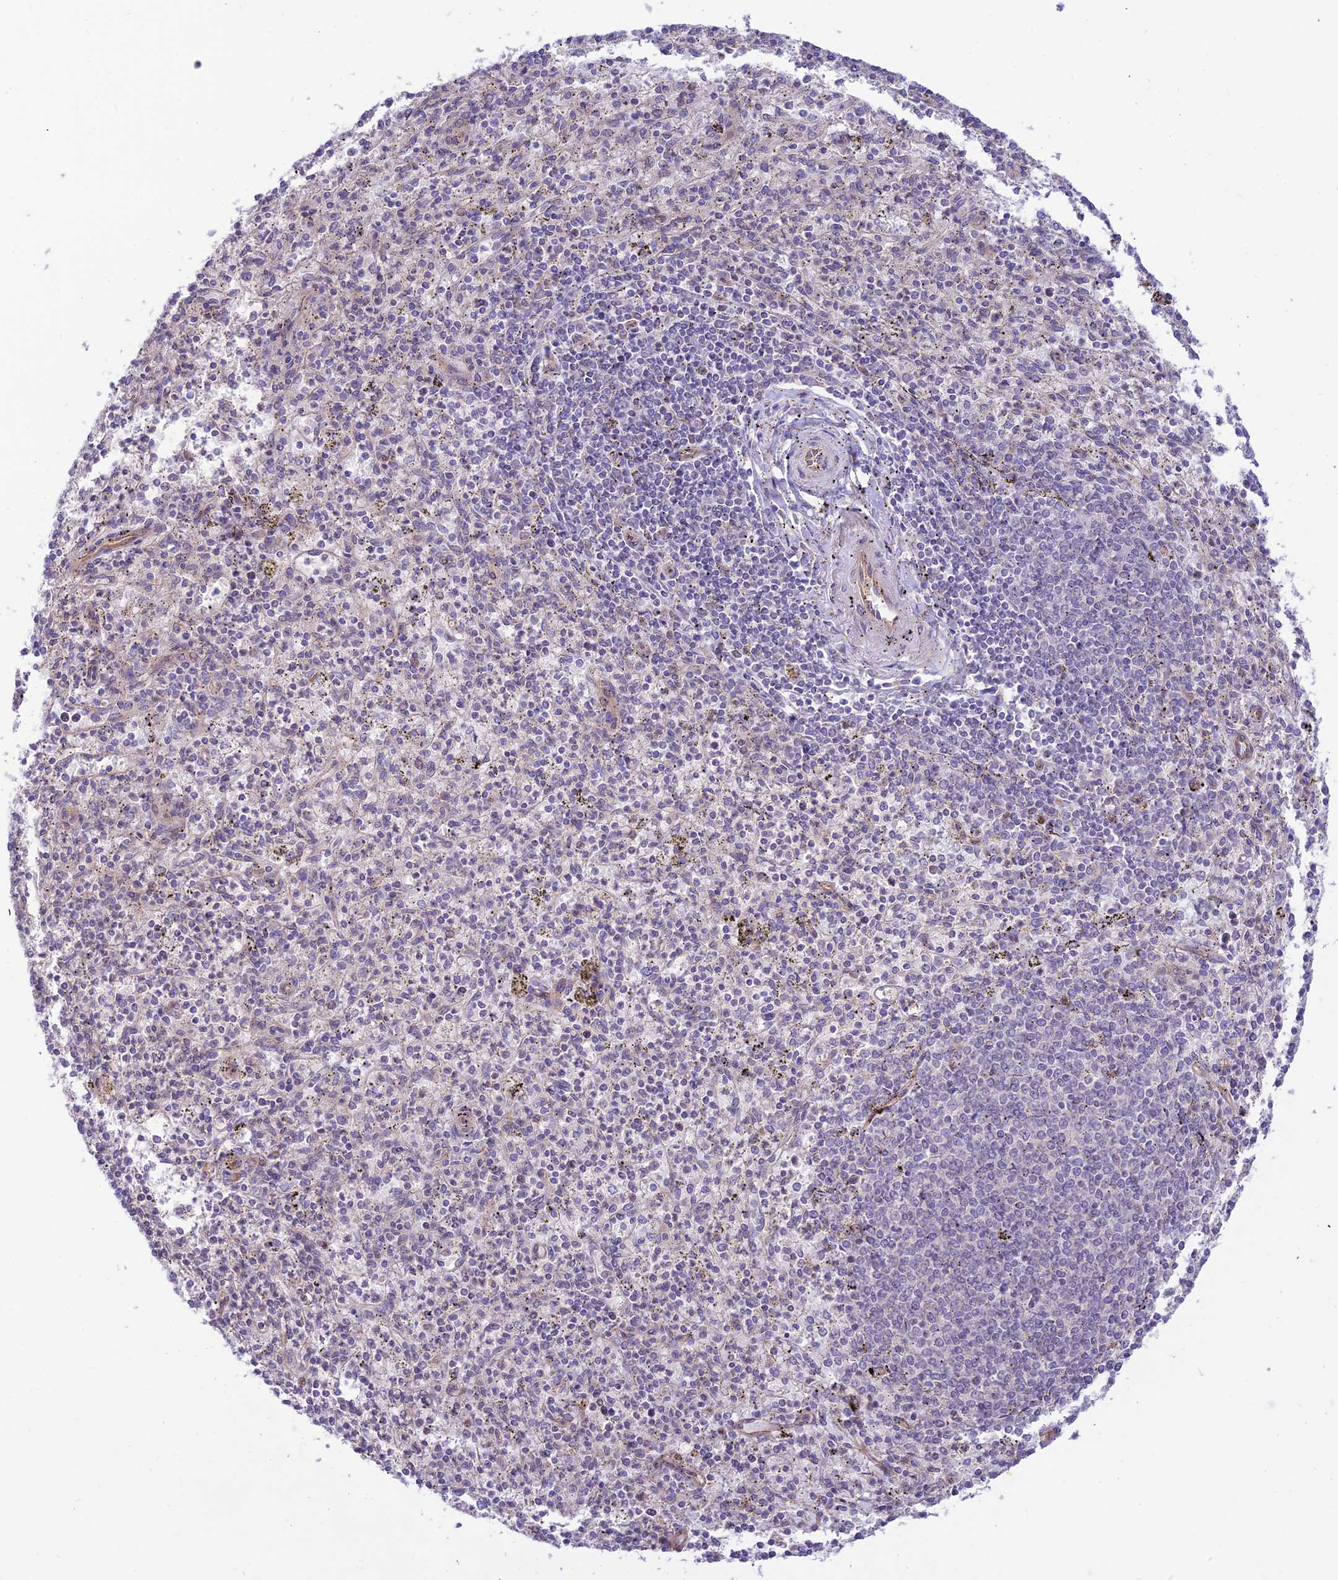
{"staining": {"intensity": "negative", "quantity": "none", "location": "none"}, "tissue": "spleen", "cell_type": "Cells in red pulp", "image_type": "normal", "snomed": [{"axis": "morphology", "description": "Normal tissue, NOS"}, {"axis": "topography", "description": "Spleen"}], "caption": "Immunohistochemistry (IHC) of unremarkable human spleen demonstrates no positivity in cells in red pulp. The staining was performed using DAB (3,3'-diaminobenzidine) to visualize the protein expression in brown, while the nuclei were stained in blue with hematoxylin (Magnification: 20x).", "gene": "KCNAB1", "patient": {"sex": "male", "age": 72}}